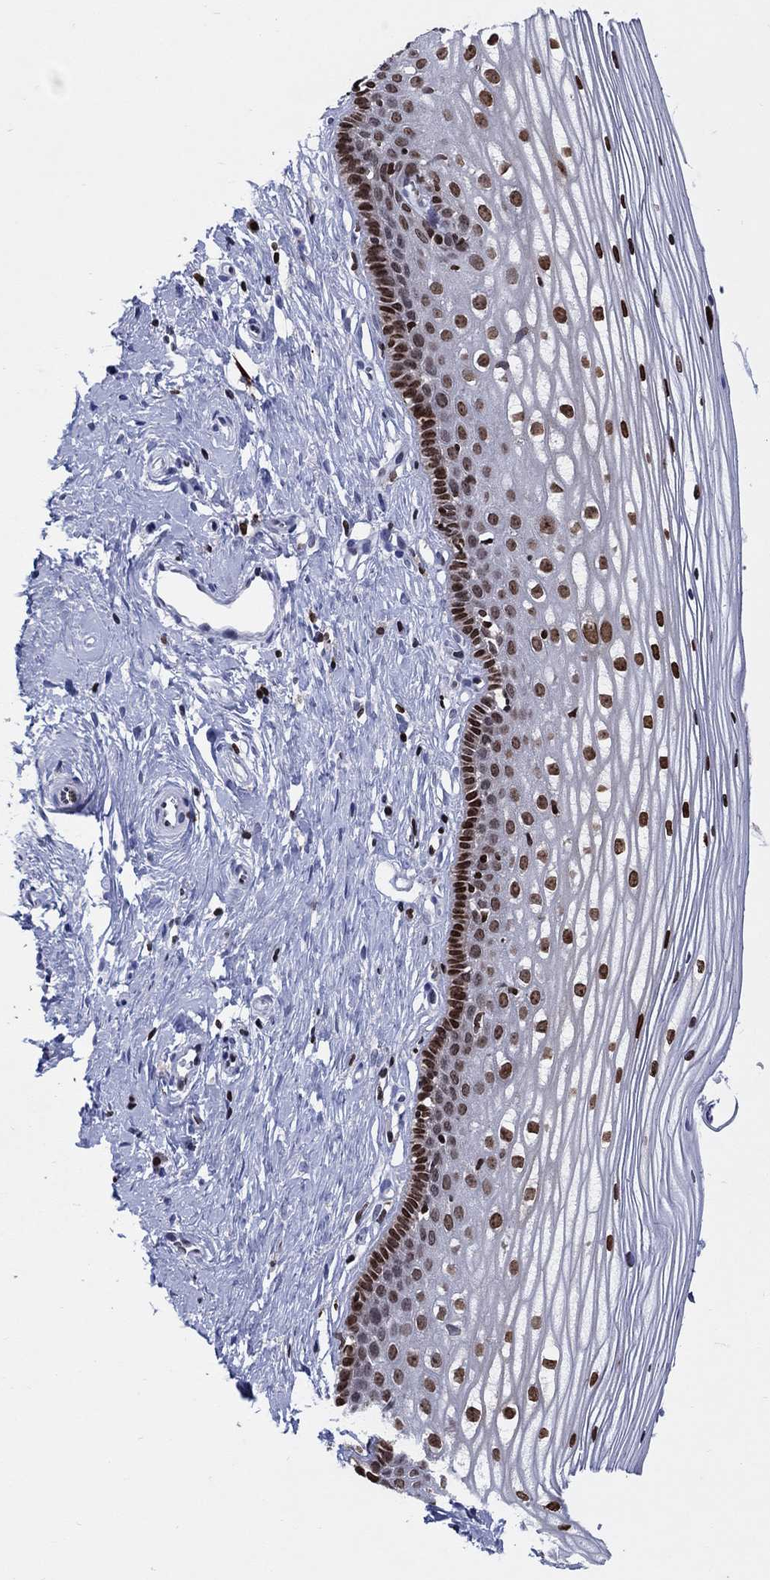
{"staining": {"intensity": "strong", "quantity": ">75%", "location": "nuclear"}, "tissue": "cervix", "cell_type": "Glandular cells", "image_type": "normal", "snomed": [{"axis": "morphology", "description": "Normal tissue, NOS"}, {"axis": "topography", "description": "Cervix"}], "caption": "Strong nuclear positivity for a protein is present in approximately >75% of glandular cells of normal cervix using IHC.", "gene": "HMGA1", "patient": {"sex": "female", "age": 40}}